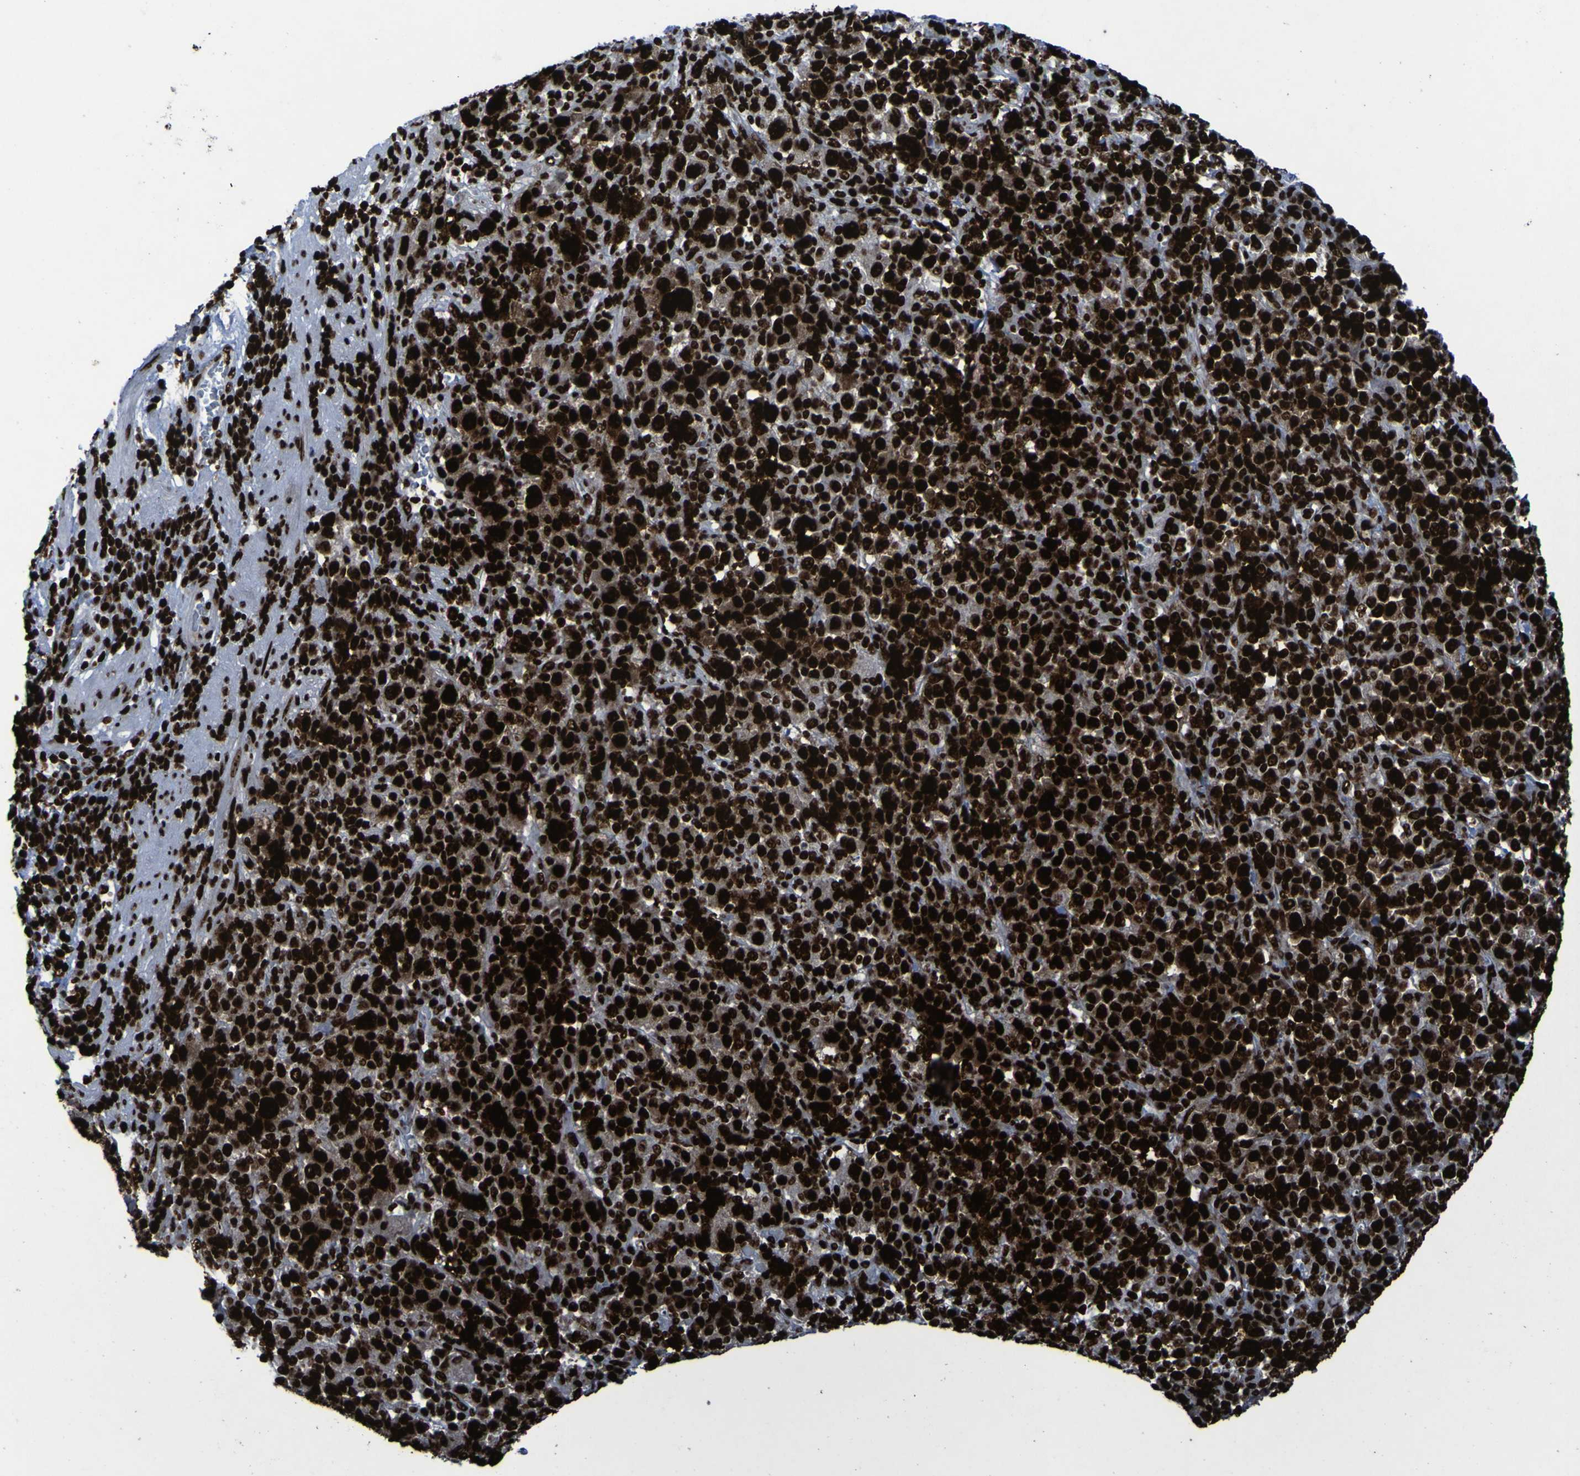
{"staining": {"intensity": "strong", "quantity": ">75%", "location": "nuclear"}, "tissue": "stomach cancer", "cell_type": "Tumor cells", "image_type": "cancer", "snomed": [{"axis": "morphology", "description": "Normal tissue, NOS"}, {"axis": "morphology", "description": "Adenocarcinoma, NOS"}, {"axis": "topography", "description": "Stomach, upper"}, {"axis": "topography", "description": "Stomach"}], "caption": "About >75% of tumor cells in stomach cancer (adenocarcinoma) exhibit strong nuclear protein expression as visualized by brown immunohistochemical staining.", "gene": "NPM1", "patient": {"sex": "male", "age": 59}}